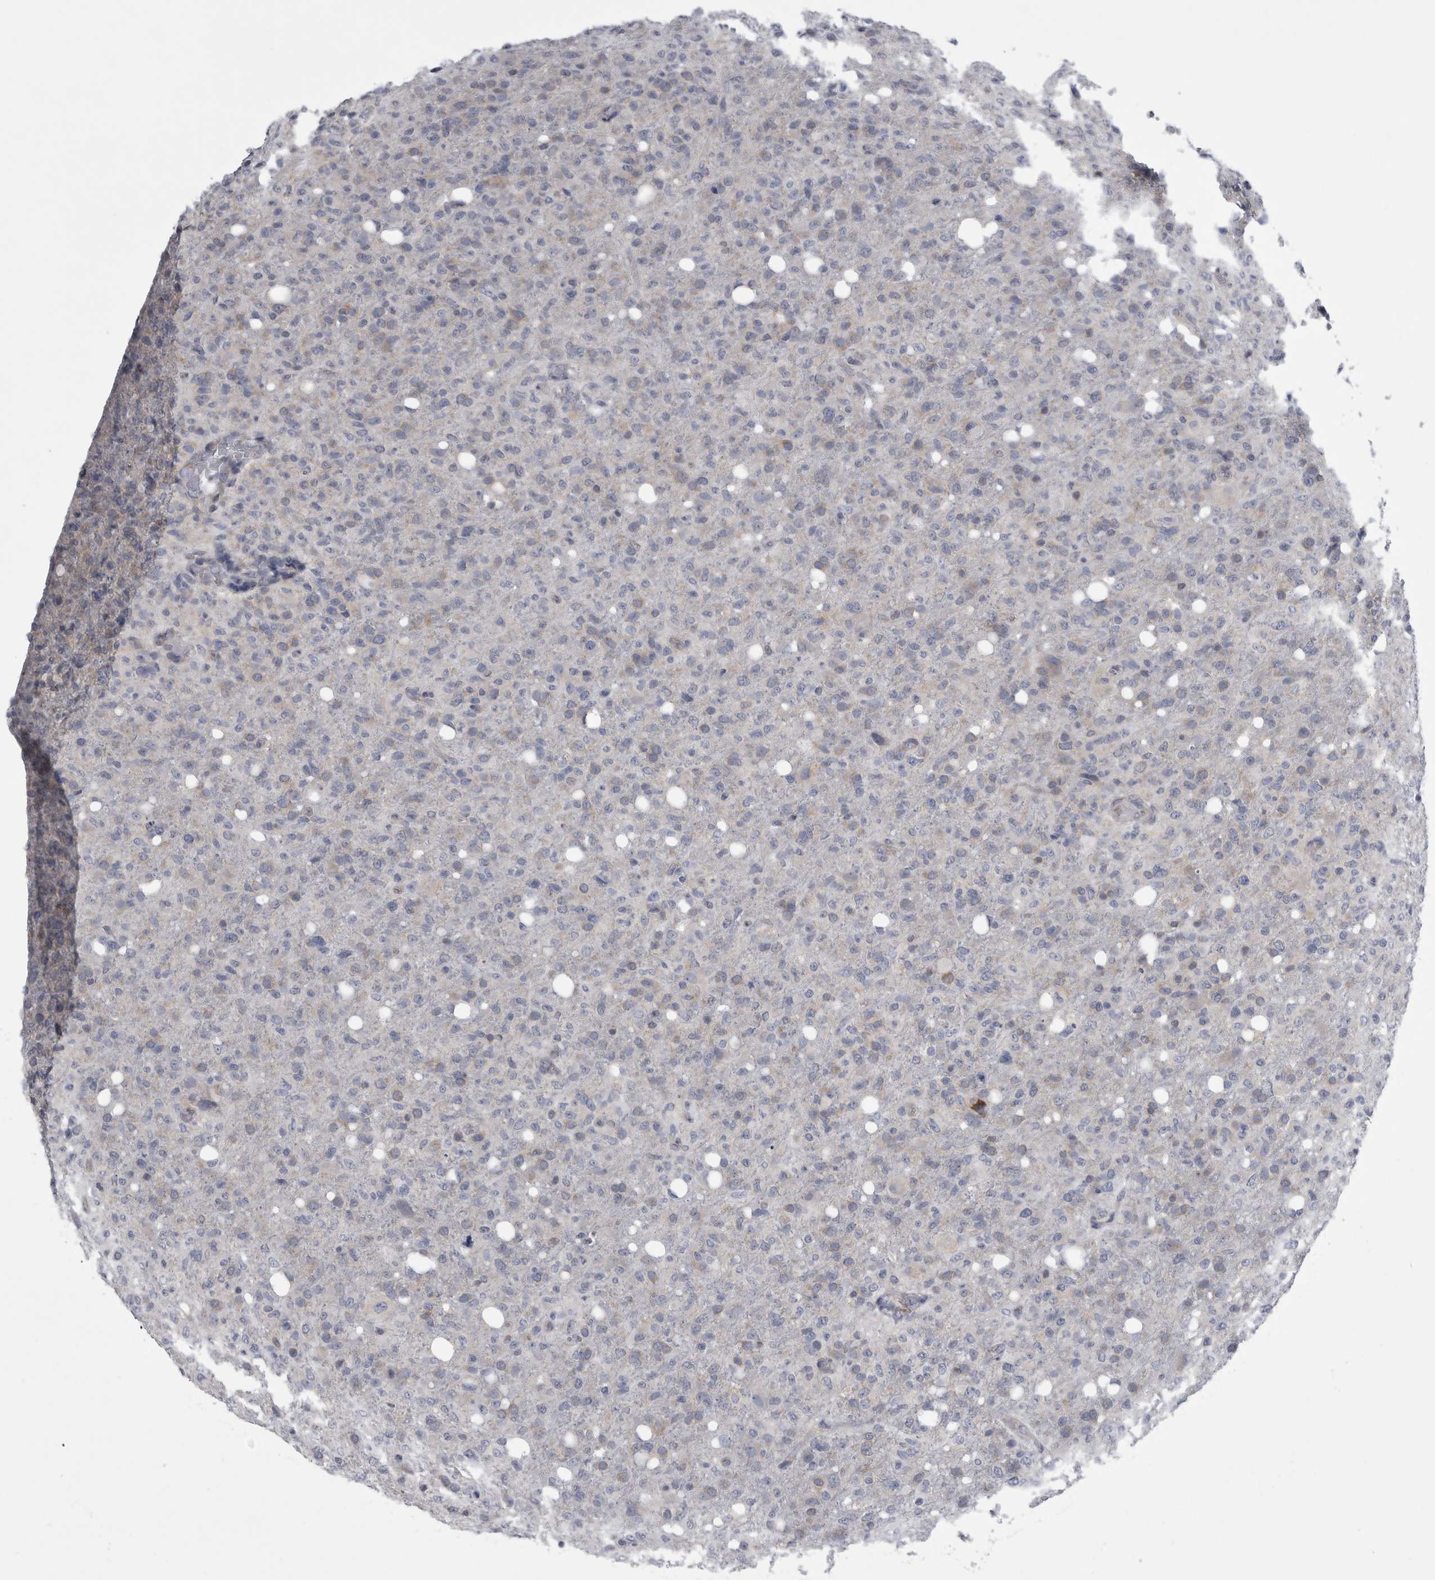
{"staining": {"intensity": "weak", "quantity": "<25%", "location": "cytoplasmic/membranous"}, "tissue": "glioma", "cell_type": "Tumor cells", "image_type": "cancer", "snomed": [{"axis": "morphology", "description": "Glioma, malignant, High grade"}, {"axis": "topography", "description": "Brain"}], "caption": "Malignant glioma (high-grade) stained for a protein using immunohistochemistry (IHC) displays no expression tumor cells.", "gene": "PRRC2C", "patient": {"sex": "female", "age": 57}}